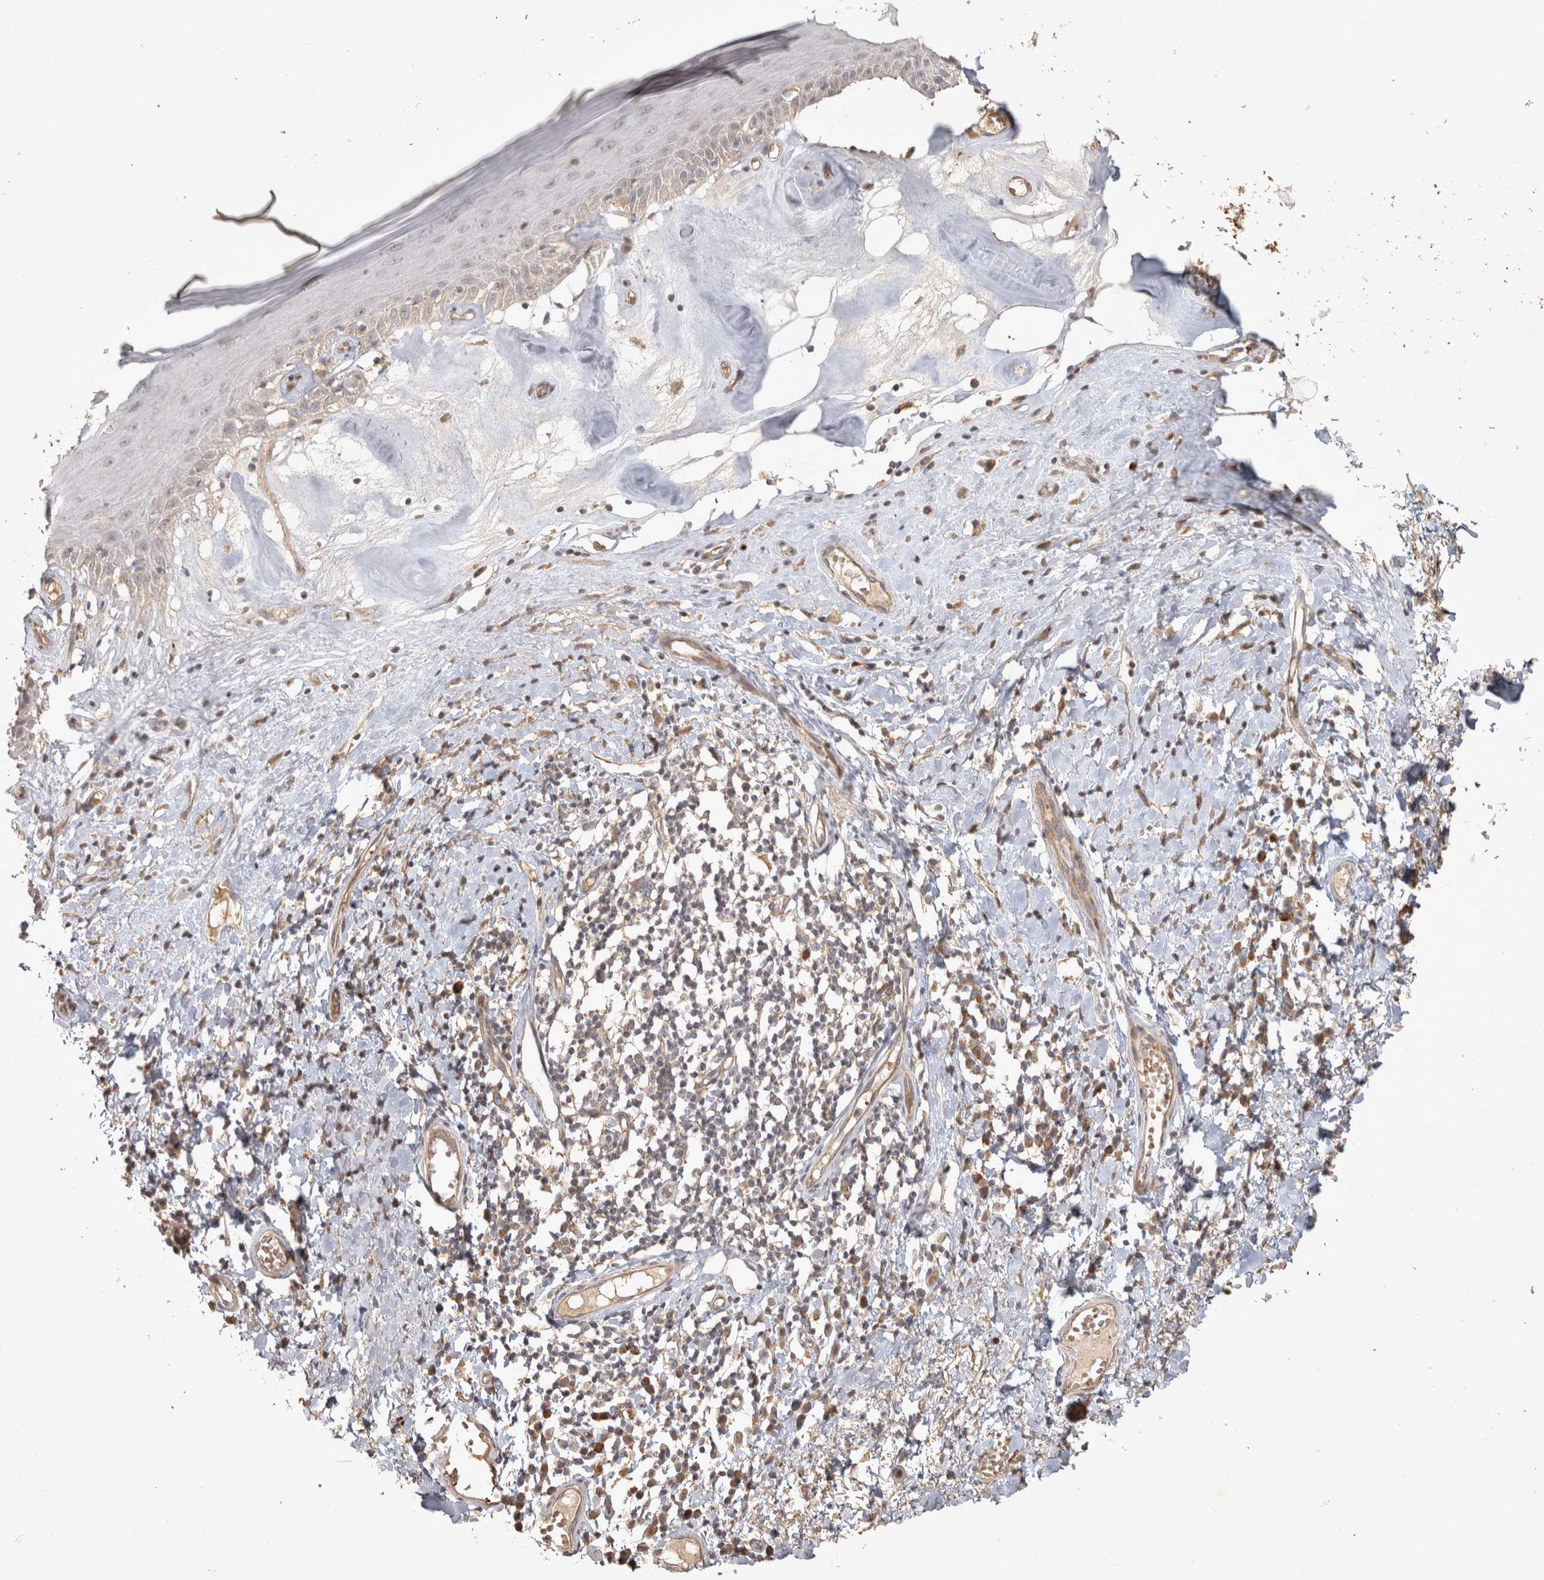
{"staining": {"intensity": "weak", "quantity": "<25%", "location": "cytoplasmic/membranous"}, "tissue": "skin", "cell_type": "Epidermal cells", "image_type": "normal", "snomed": [{"axis": "morphology", "description": "Normal tissue, NOS"}, {"axis": "morphology", "description": "Inflammation, NOS"}, {"axis": "topography", "description": "Vulva"}], "caption": "This is an immunohistochemistry (IHC) image of normal human skin. There is no positivity in epidermal cells.", "gene": "OSTN", "patient": {"sex": "female", "age": 84}}